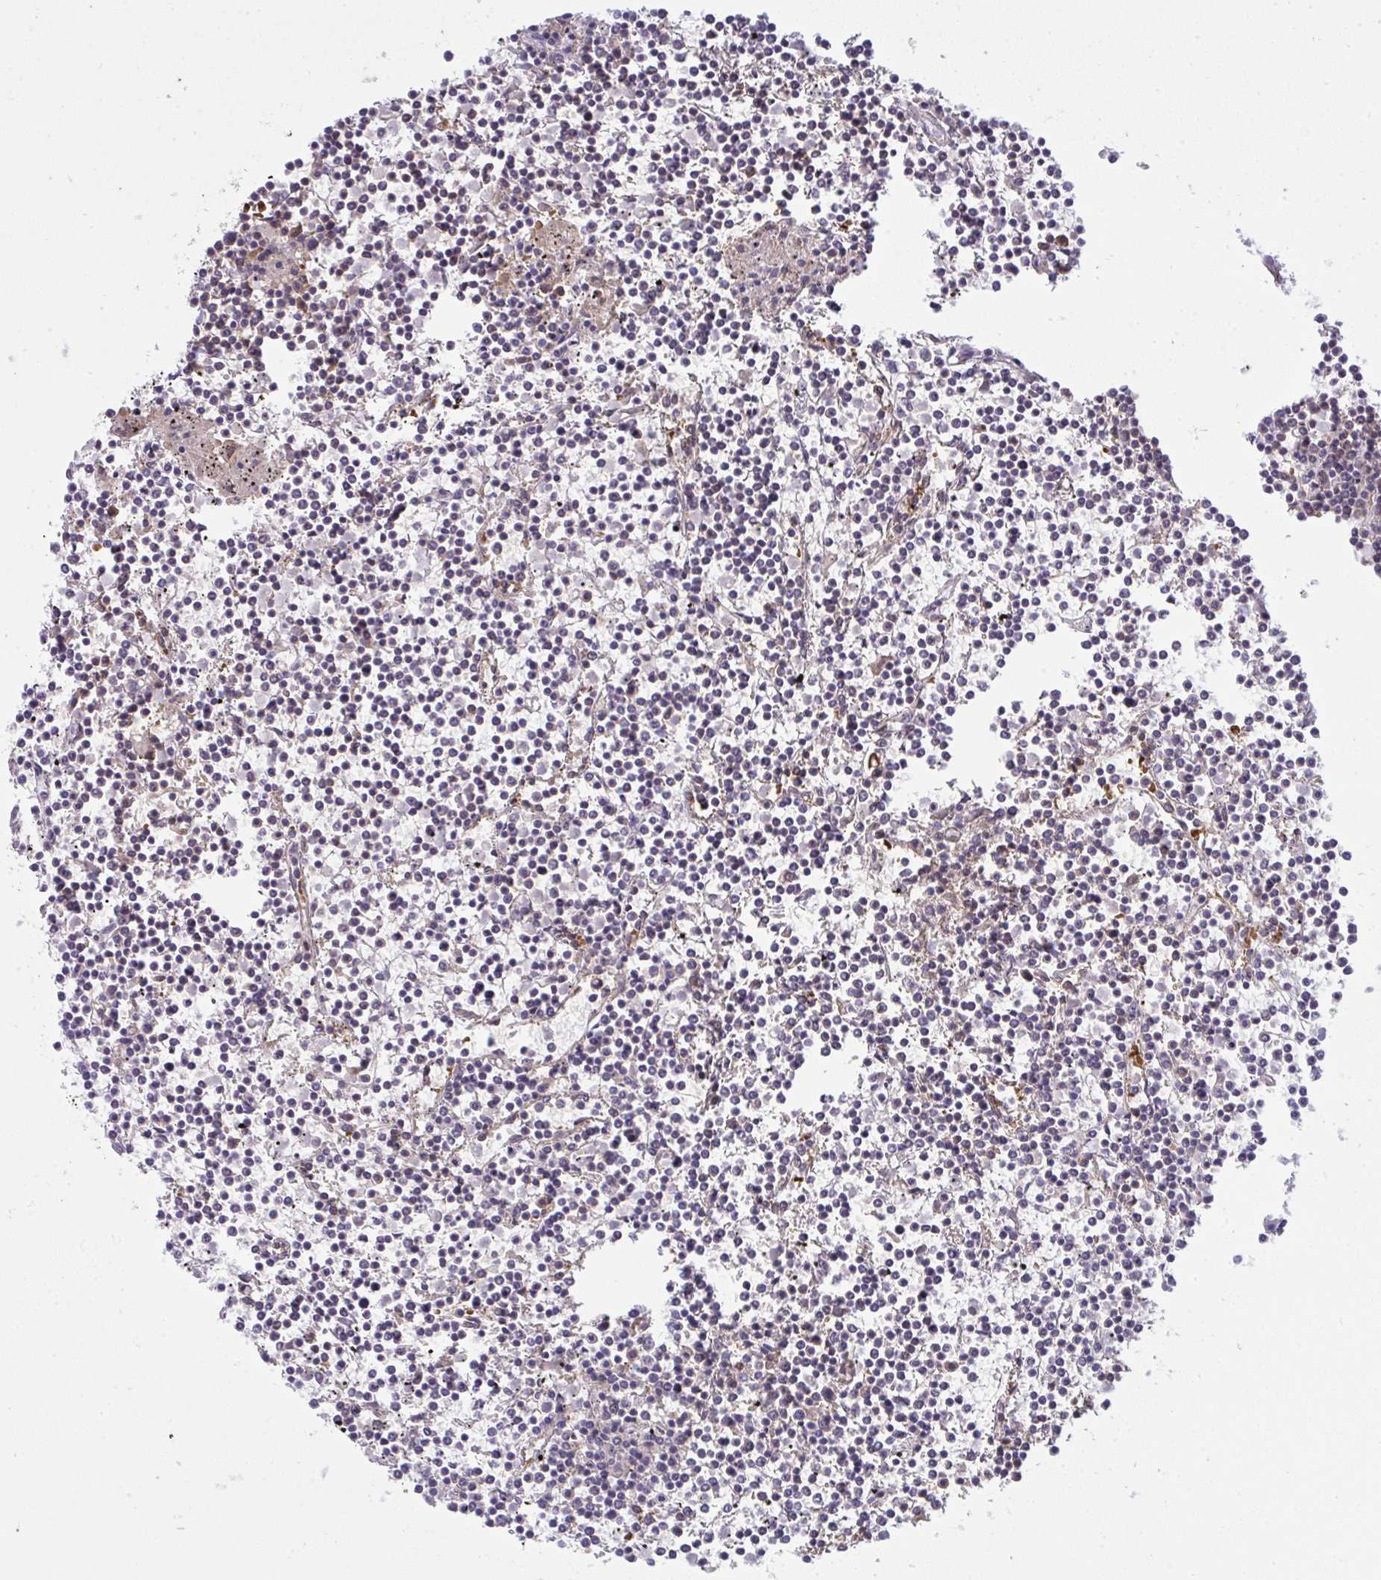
{"staining": {"intensity": "negative", "quantity": "none", "location": "none"}, "tissue": "lymphoma", "cell_type": "Tumor cells", "image_type": "cancer", "snomed": [{"axis": "morphology", "description": "Malignant lymphoma, non-Hodgkin's type, Low grade"}, {"axis": "topography", "description": "Spleen"}], "caption": "The image reveals no significant expression in tumor cells of lymphoma.", "gene": "ALDH16A1", "patient": {"sex": "female", "age": 19}}